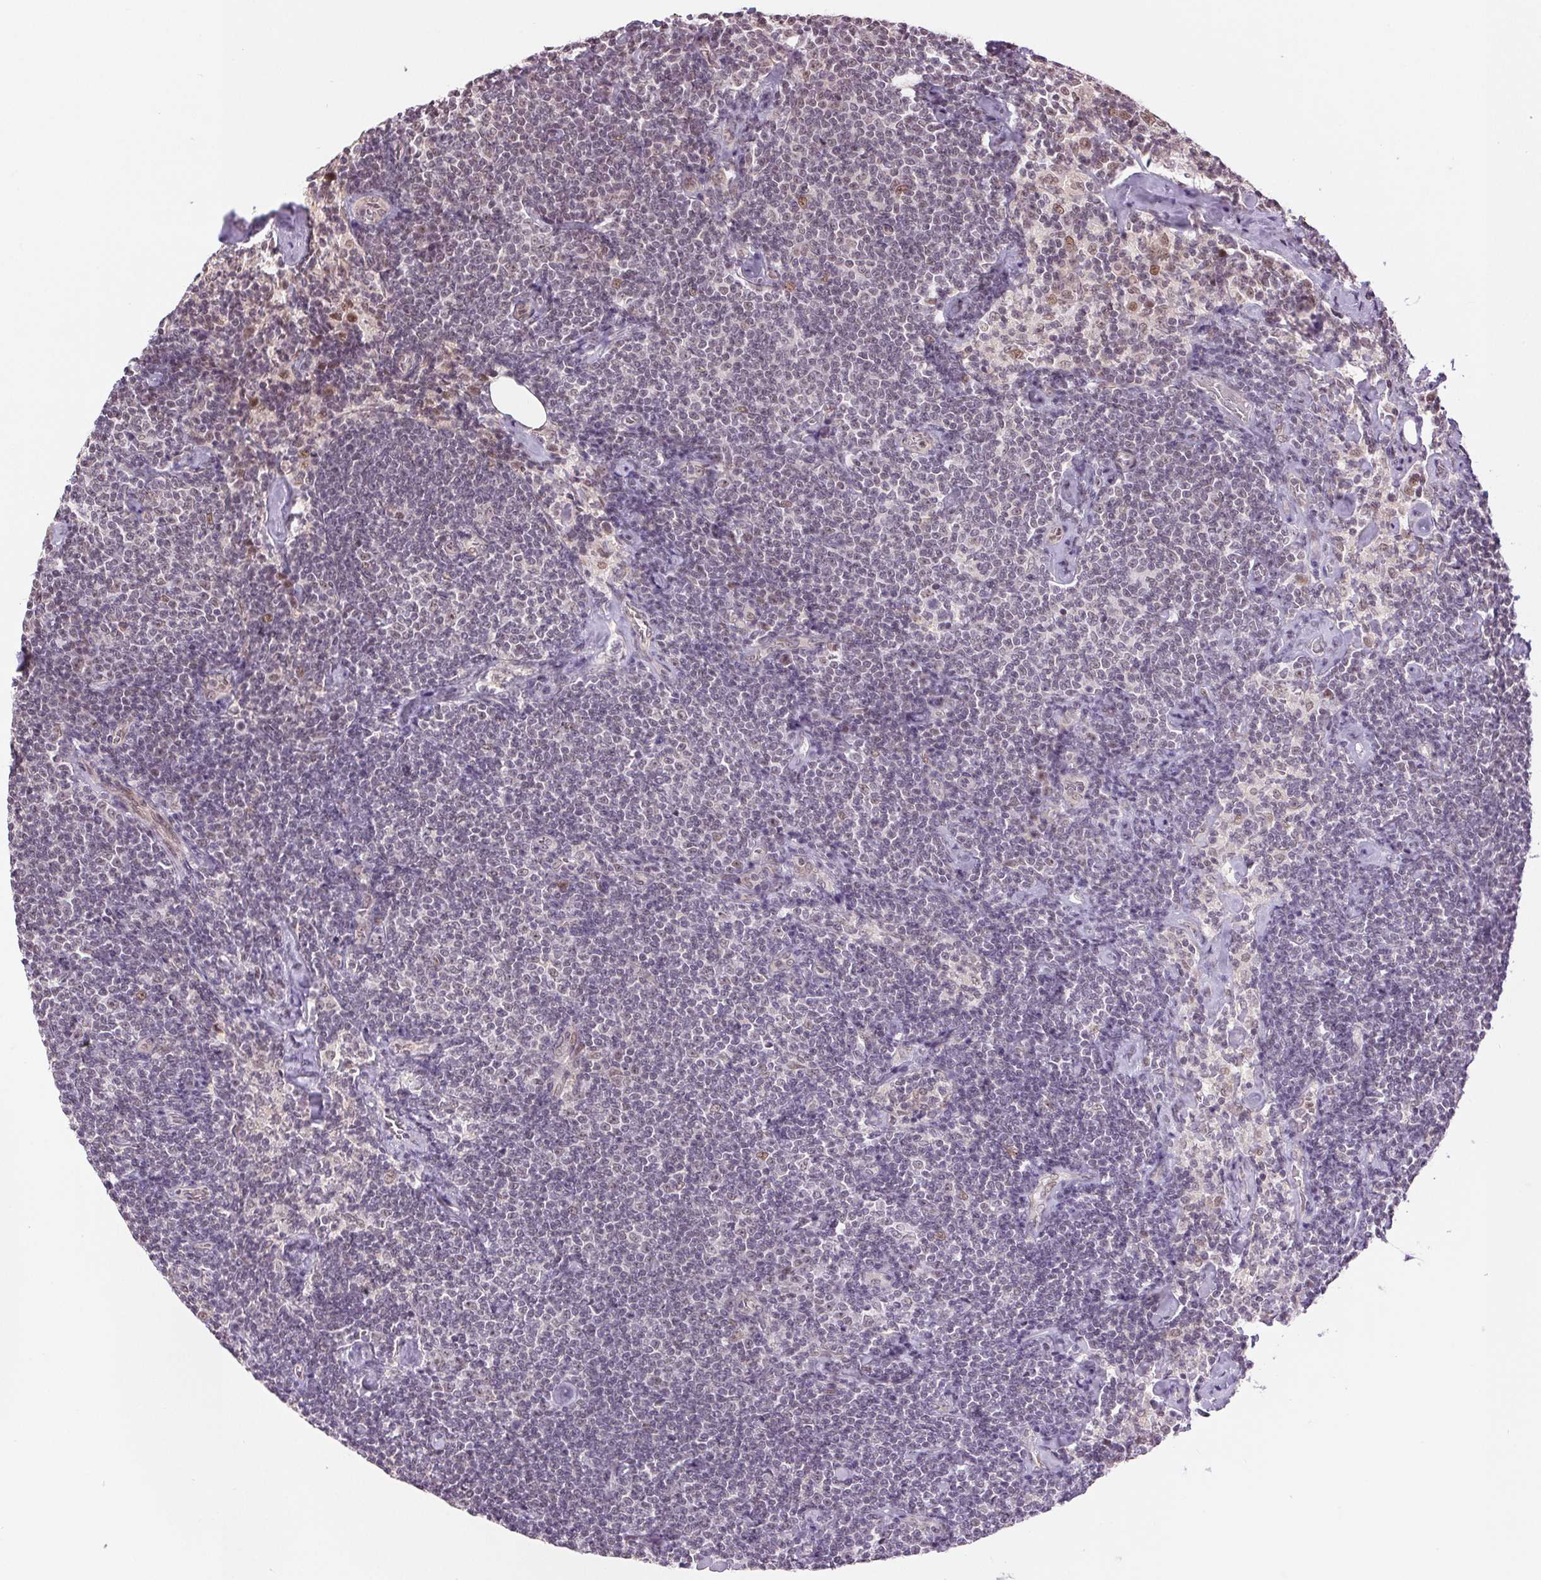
{"staining": {"intensity": "negative", "quantity": "none", "location": "none"}, "tissue": "lymphoma", "cell_type": "Tumor cells", "image_type": "cancer", "snomed": [{"axis": "morphology", "description": "Malignant lymphoma, non-Hodgkin's type, Low grade"}, {"axis": "topography", "description": "Lymph node"}], "caption": "IHC of lymphoma demonstrates no positivity in tumor cells.", "gene": "GRHL3", "patient": {"sex": "male", "age": 81}}